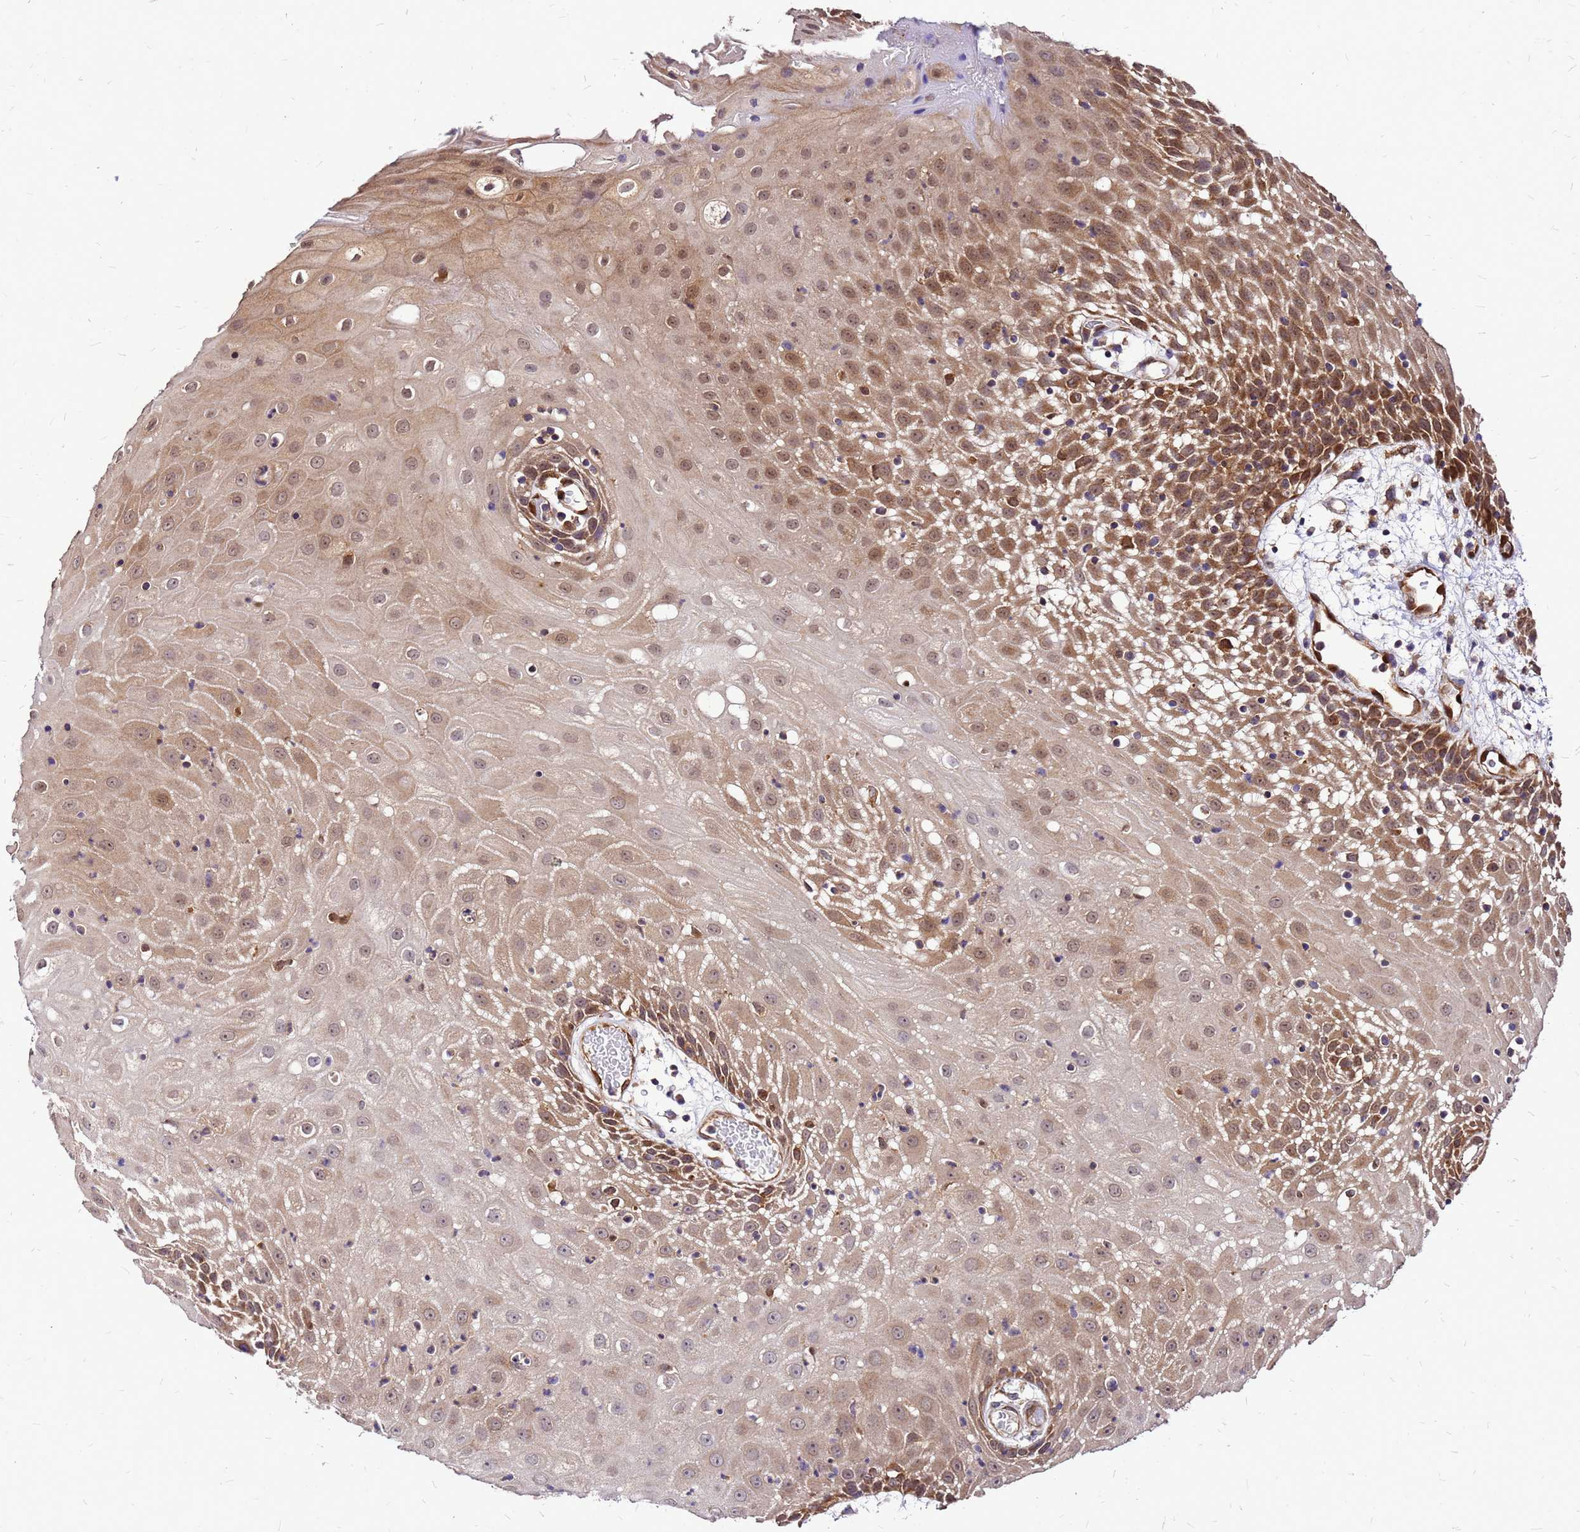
{"staining": {"intensity": "moderate", "quantity": "25%-75%", "location": "cytoplasmic/membranous,nuclear"}, "tissue": "oral mucosa", "cell_type": "Squamous epithelial cells", "image_type": "normal", "snomed": [{"axis": "morphology", "description": "Normal tissue, NOS"}, {"axis": "topography", "description": "Skeletal muscle"}, {"axis": "topography", "description": "Oral tissue"}, {"axis": "topography", "description": "Salivary gland"}, {"axis": "topography", "description": "Peripheral nerve tissue"}], "caption": "Protein staining demonstrates moderate cytoplasmic/membranous,nuclear expression in about 25%-75% of squamous epithelial cells in benign oral mucosa.", "gene": "DUSP23", "patient": {"sex": "male", "age": 54}}